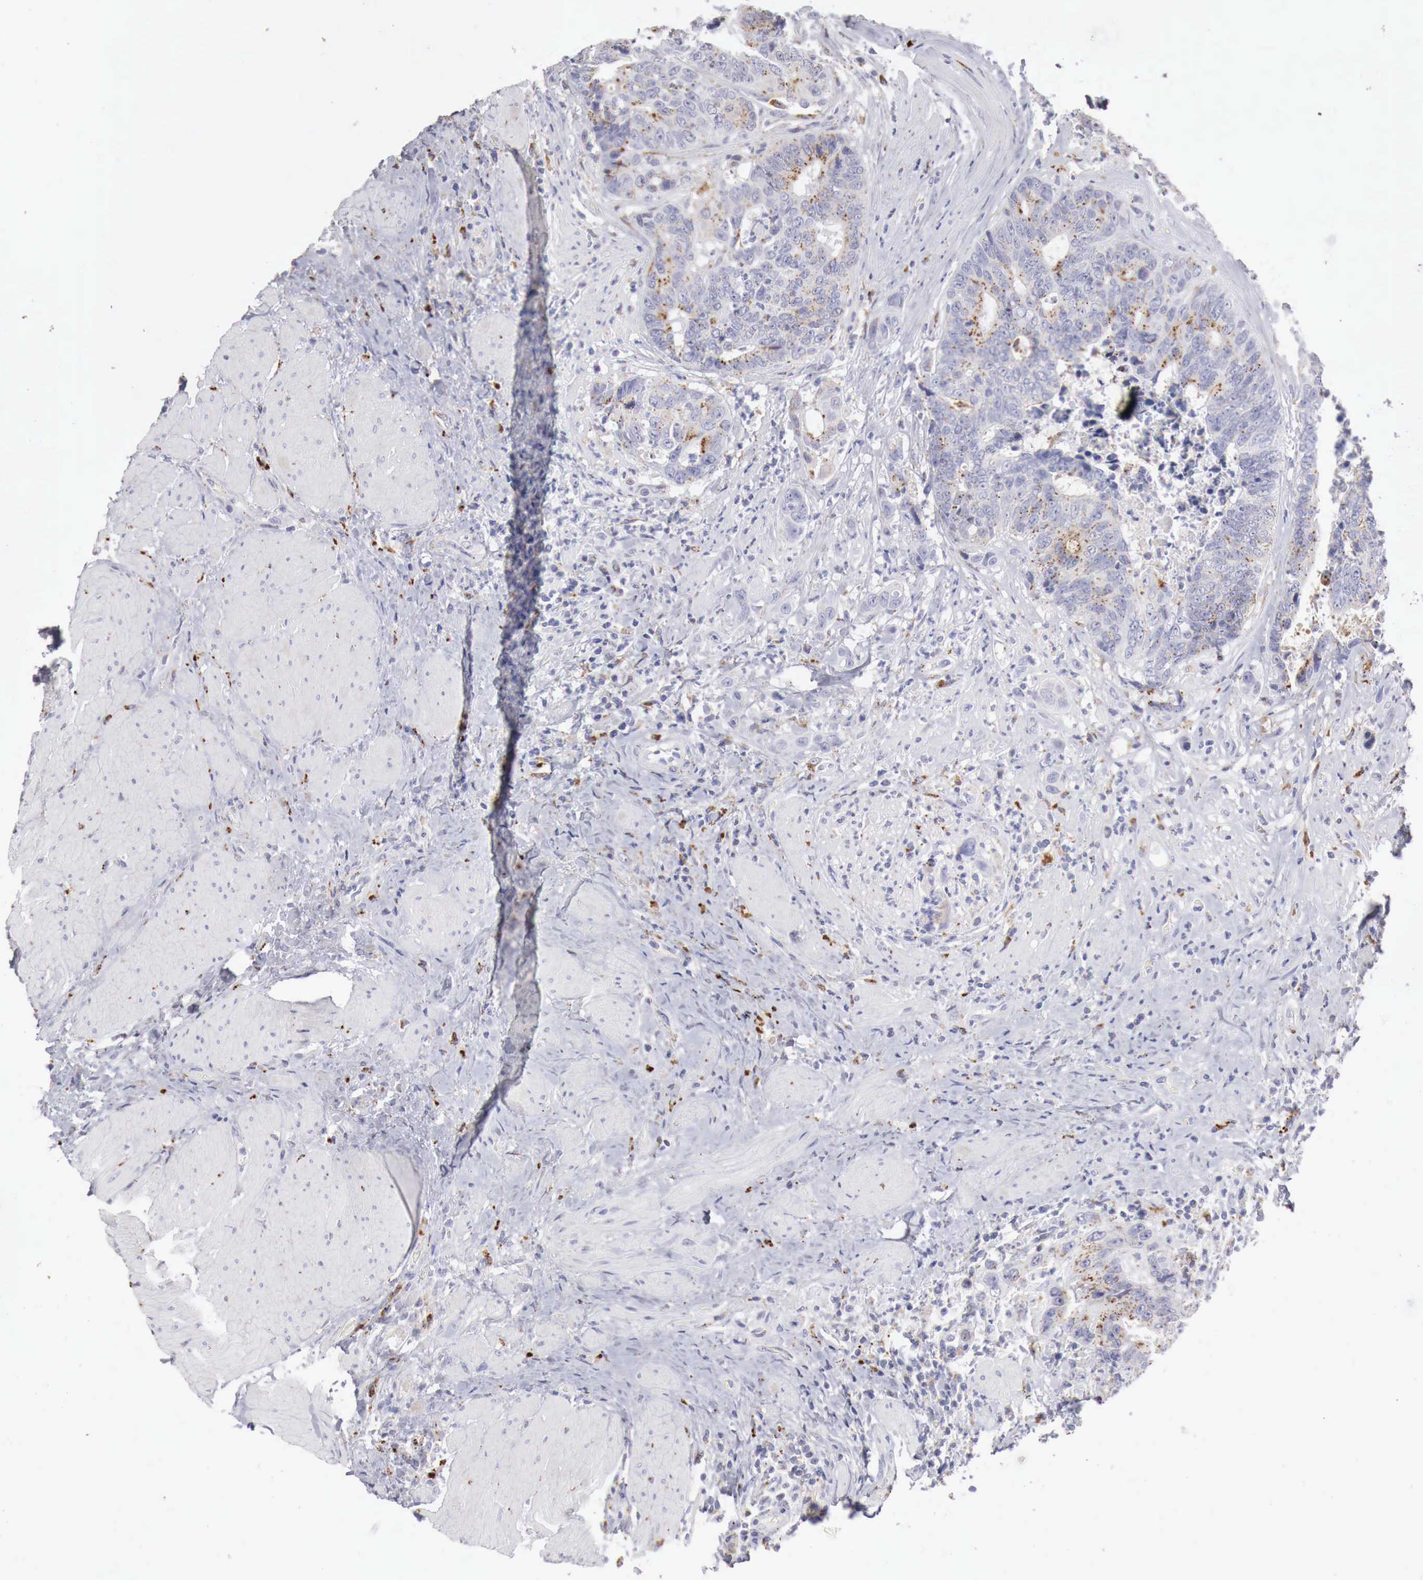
{"staining": {"intensity": "moderate", "quantity": "25%-75%", "location": "cytoplasmic/membranous"}, "tissue": "colorectal cancer", "cell_type": "Tumor cells", "image_type": "cancer", "snomed": [{"axis": "morphology", "description": "Adenocarcinoma, NOS"}, {"axis": "topography", "description": "Rectum"}], "caption": "Protein analysis of colorectal cancer (adenocarcinoma) tissue reveals moderate cytoplasmic/membranous expression in about 25%-75% of tumor cells. The staining was performed using DAB to visualize the protein expression in brown, while the nuclei were stained in blue with hematoxylin (Magnification: 20x).", "gene": "GLA", "patient": {"sex": "female", "age": 65}}